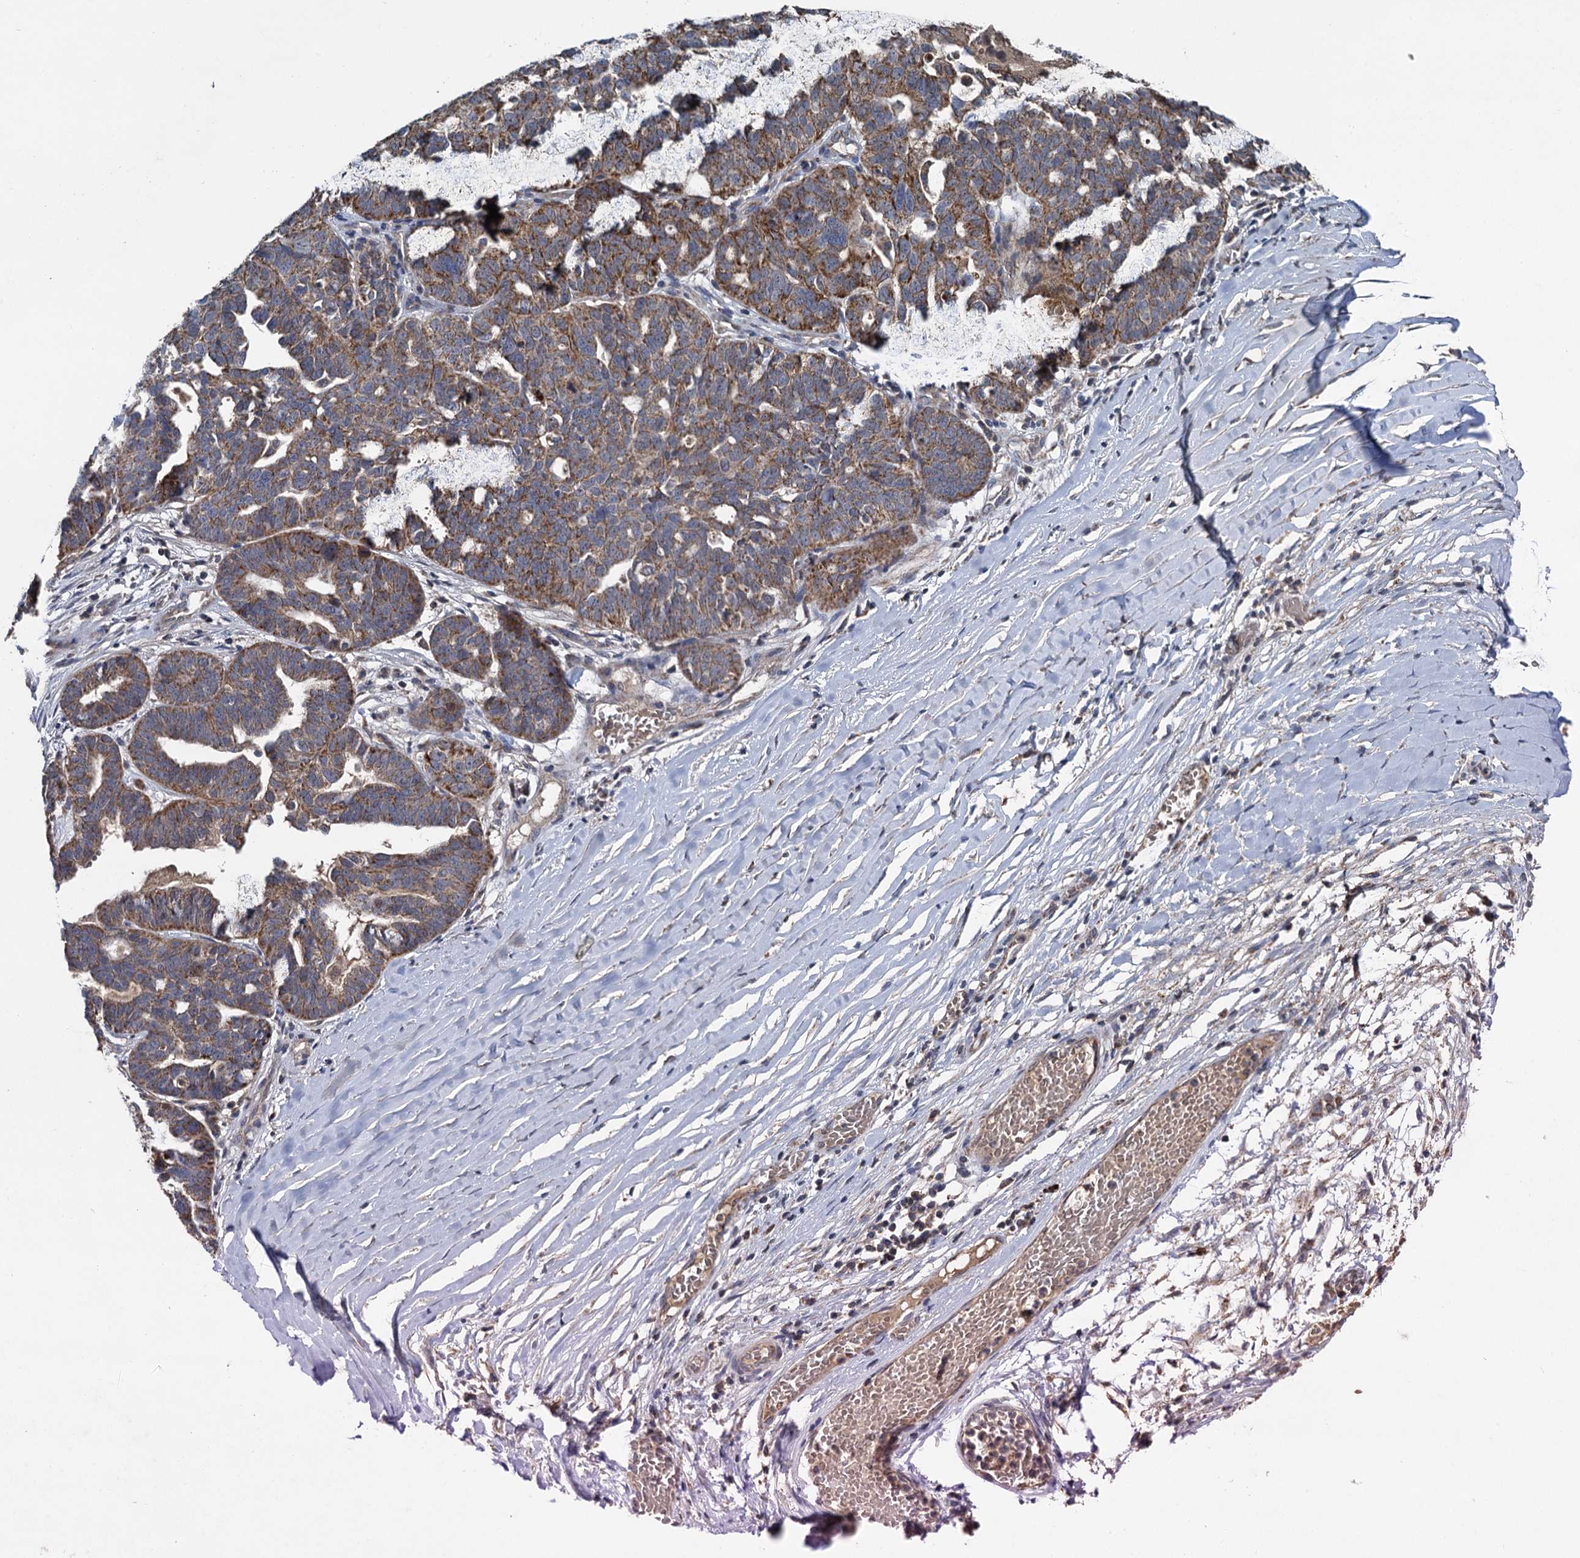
{"staining": {"intensity": "moderate", "quantity": ">75%", "location": "cytoplasmic/membranous"}, "tissue": "ovarian cancer", "cell_type": "Tumor cells", "image_type": "cancer", "snomed": [{"axis": "morphology", "description": "Cystadenocarcinoma, serous, NOS"}, {"axis": "topography", "description": "Ovary"}], "caption": "Protein expression analysis of ovarian serous cystadenocarcinoma exhibits moderate cytoplasmic/membranous expression in about >75% of tumor cells.", "gene": "METTL4", "patient": {"sex": "female", "age": 59}}